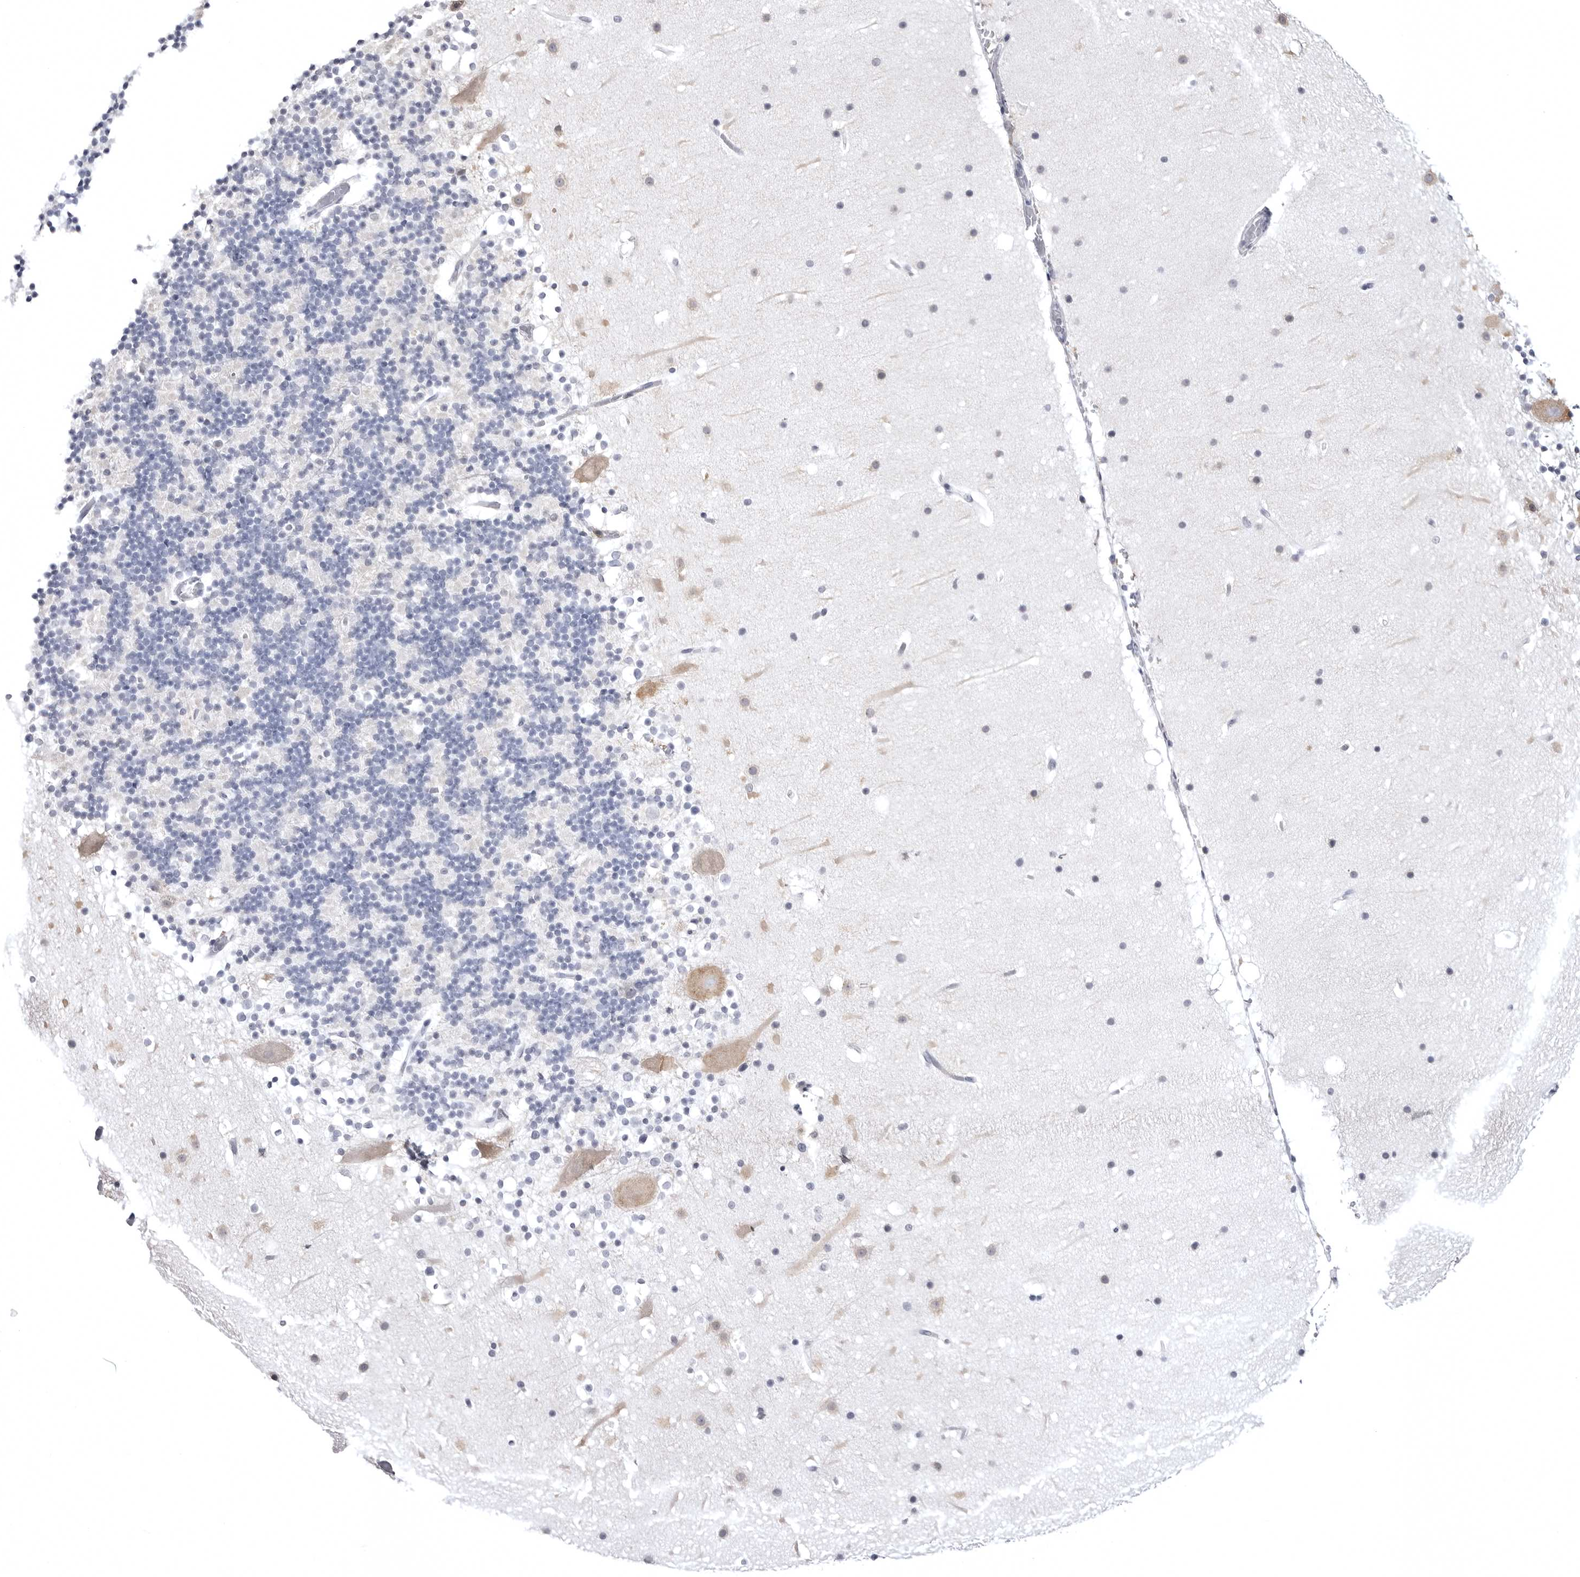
{"staining": {"intensity": "negative", "quantity": "none", "location": "none"}, "tissue": "cerebellum", "cell_type": "Cells in granular layer", "image_type": "normal", "snomed": [{"axis": "morphology", "description": "Normal tissue, NOS"}, {"axis": "topography", "description": "Cerebellum"}], "caption": "Immunohistochemistry (IHC) photomicrograph of benign human cerebellum stained for a protein (brown), which displays no positivity in cells in granular layer.", "gene": "STAP2", "patient": {"sex": "male", "age": 57}}